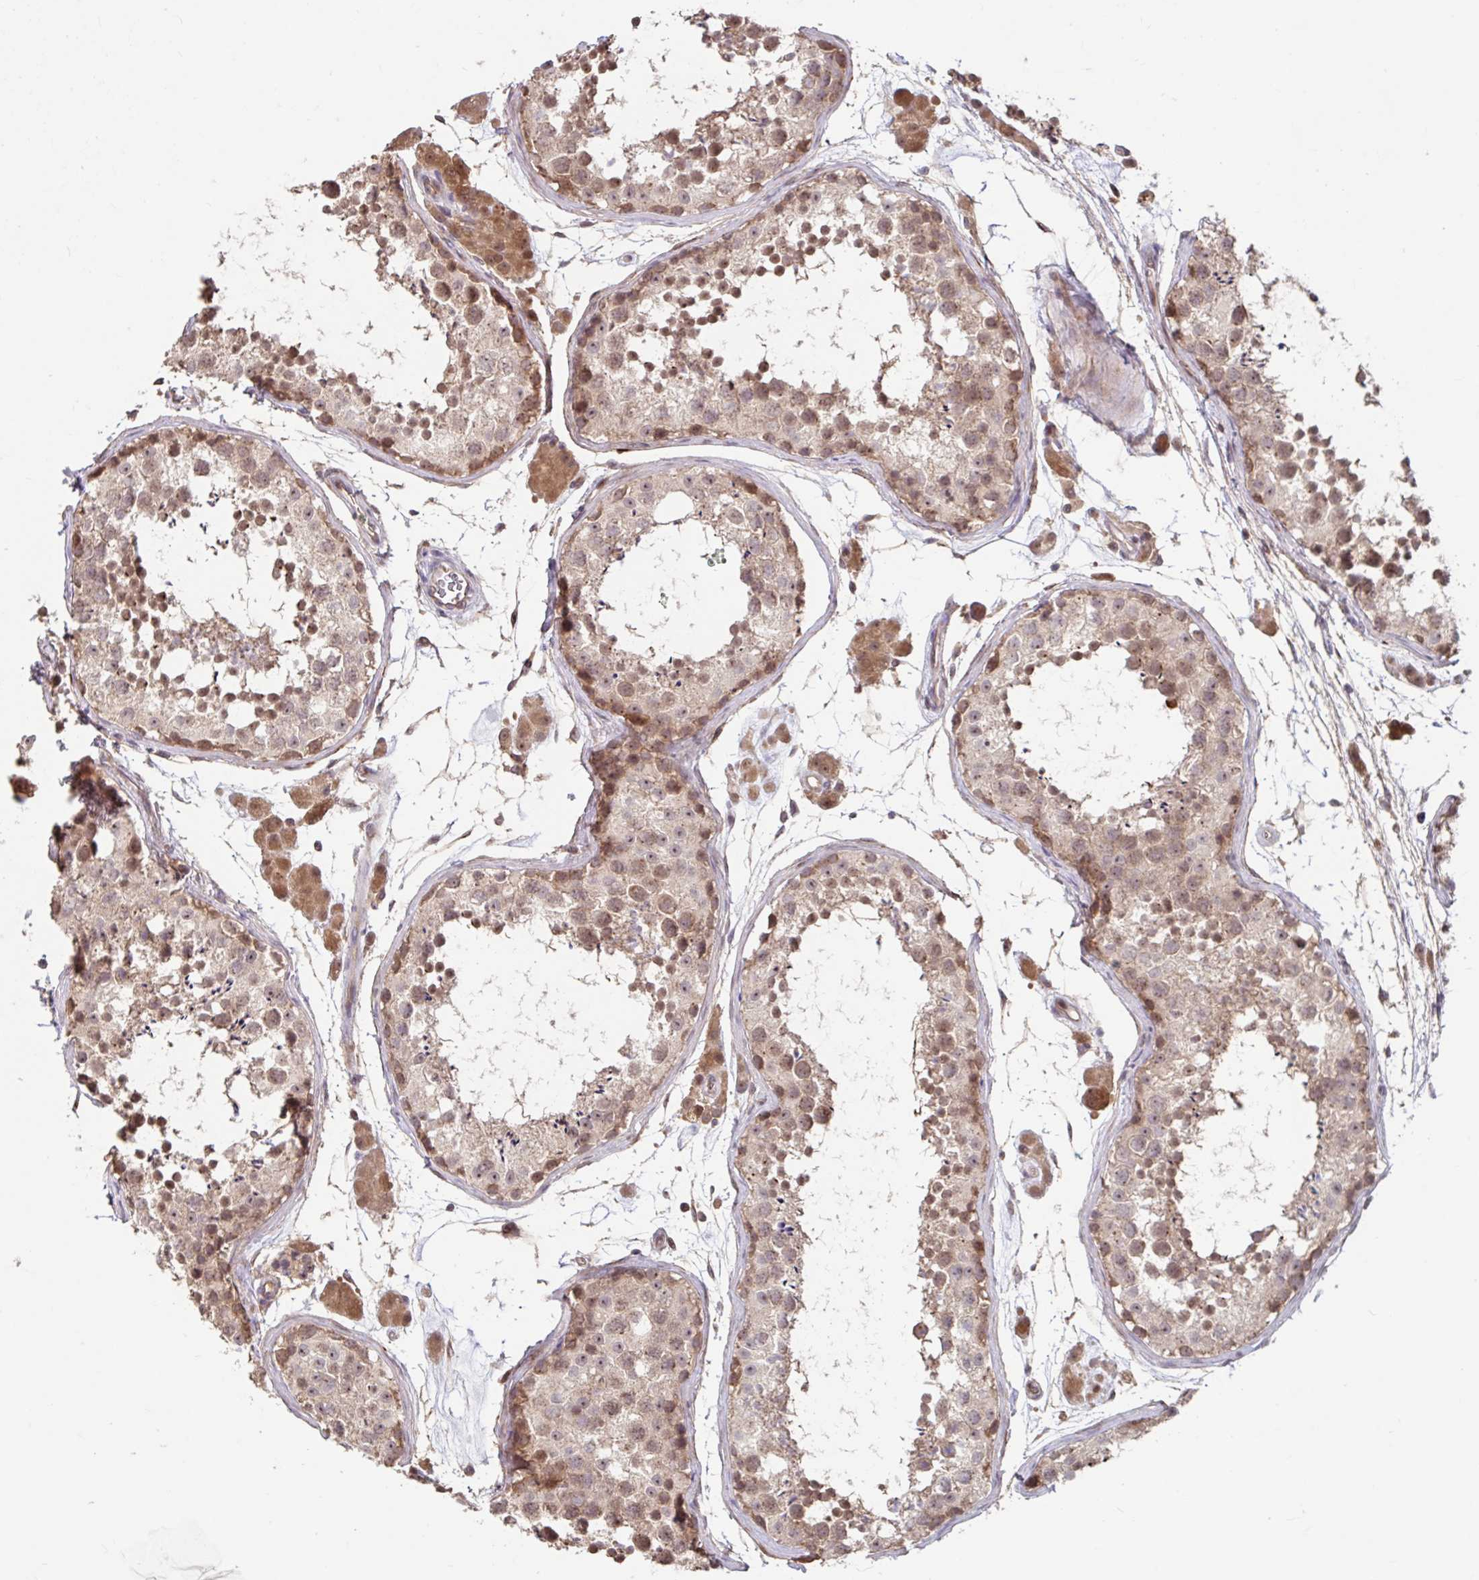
{"staining": {"intensity": "moderate", "quantity": "25%-75%", "location": "cytoplasmic/membranous,nuclear"}, "tissue": "testis", "cell_type": "Cells in seminiferous ducts", "image_type": "normal", "snomed": [{"axis": "morphology", "description": "Normal tissue, NOS"}, {"axis": "topography", "description": "Testis"}], "caption": "An IHC histopathology image of normal tissue is shown. Protein staining in brown highlights moderate cytoplasmic/membranous,nuclear positivity in testis within cells in seminiferous ducts.", "gene": "STYXL1", "patient": {"sex": "male", "age": 41}}